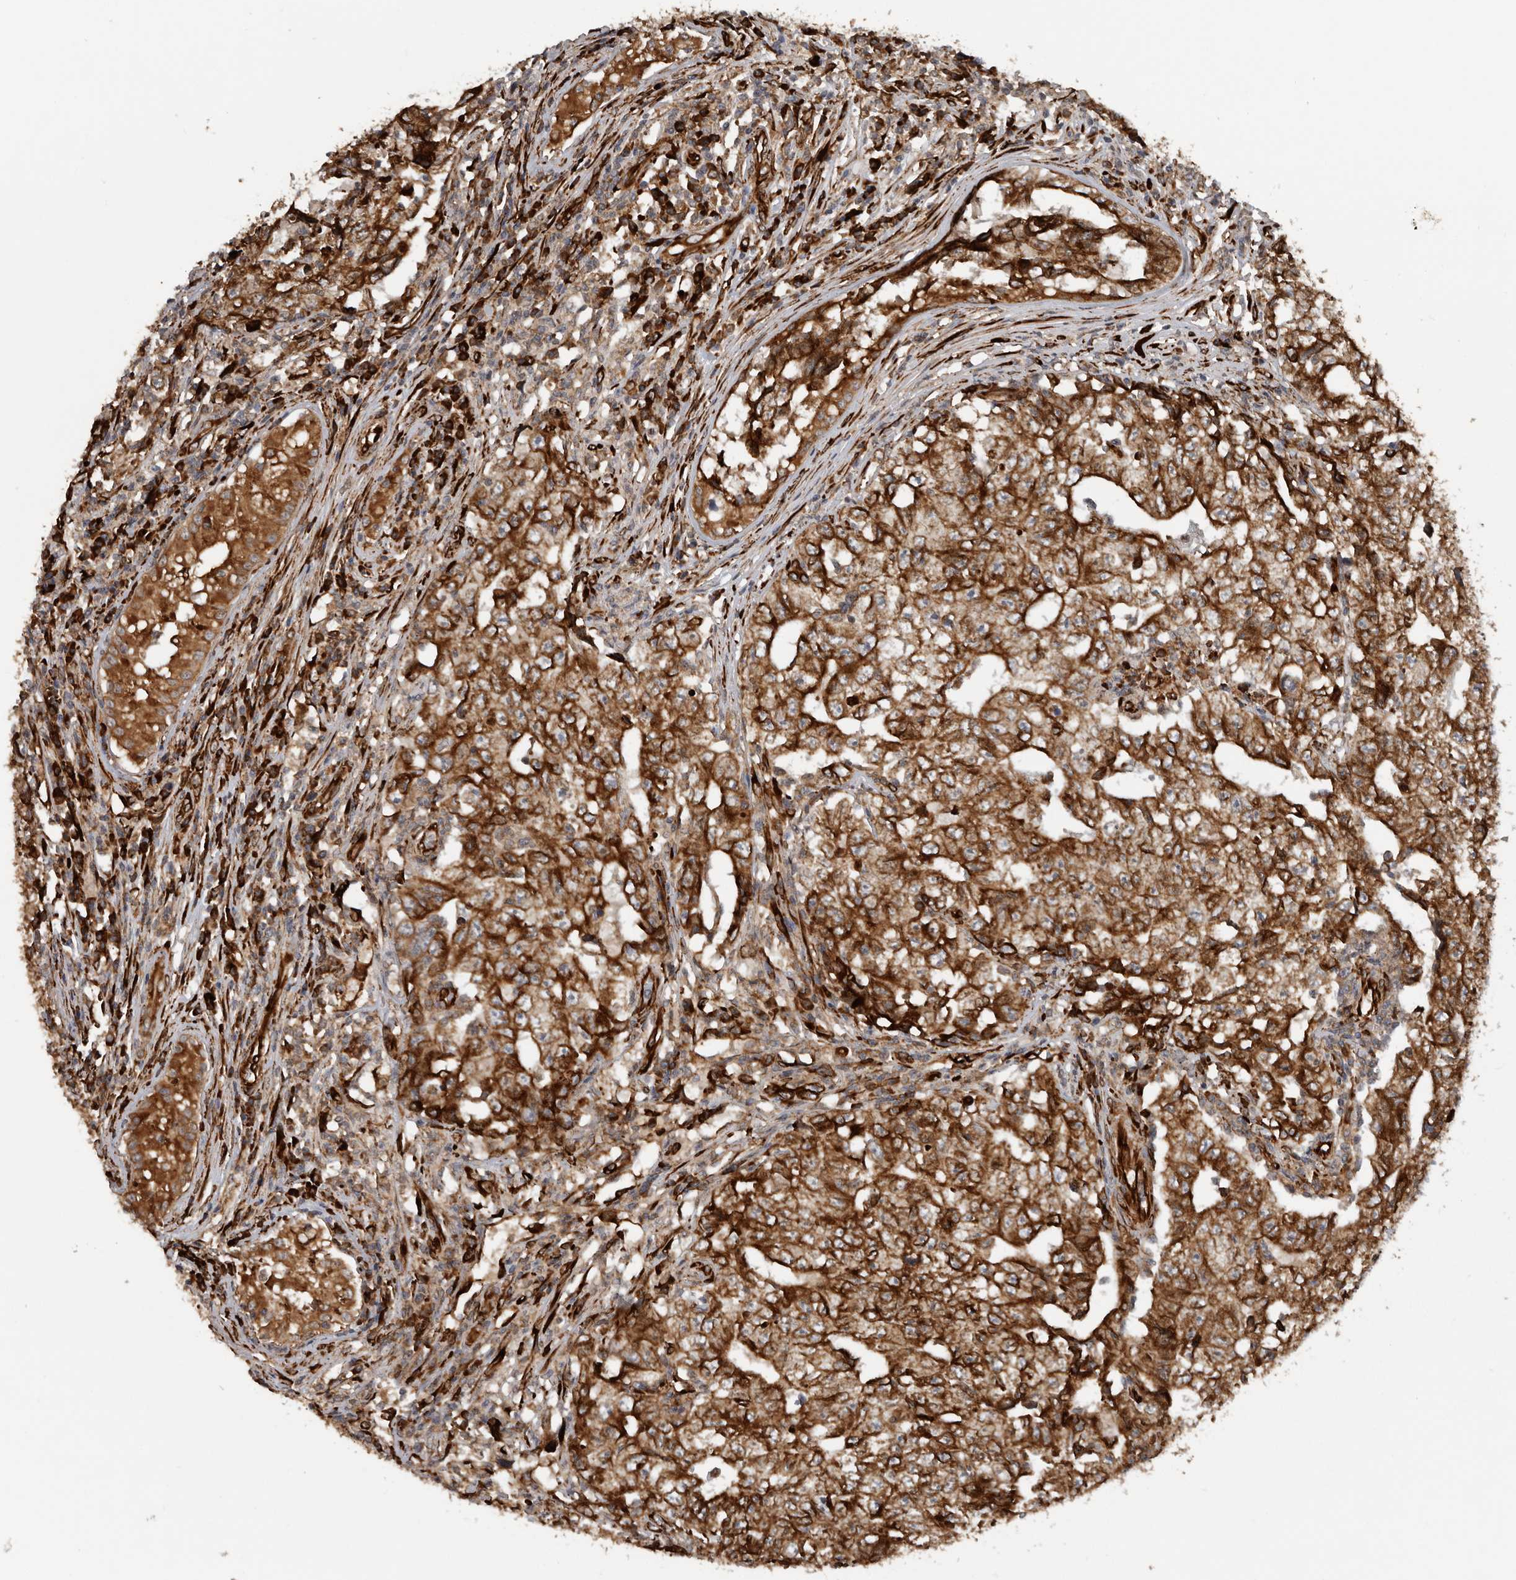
{"staining": {"intensity": "strong", "quantity": ">75%", "location": "cytoplasmic/membranous"}, "tissue": "testis cancer", "cell_type": "Tumor cells", "image_type": "cancer", "snomed": [{"axis": "morphology", "description": "Carcinoma, Embryonal, NOS"}, {"axis": "topography", "description": "Testis"}], "caption": "Strong cytoplasmic/membranous staining is present in about >75% of tumor cells in testis cancer.", "gene": "CEP350", "patient": {"sex": "male", "age": 26}}